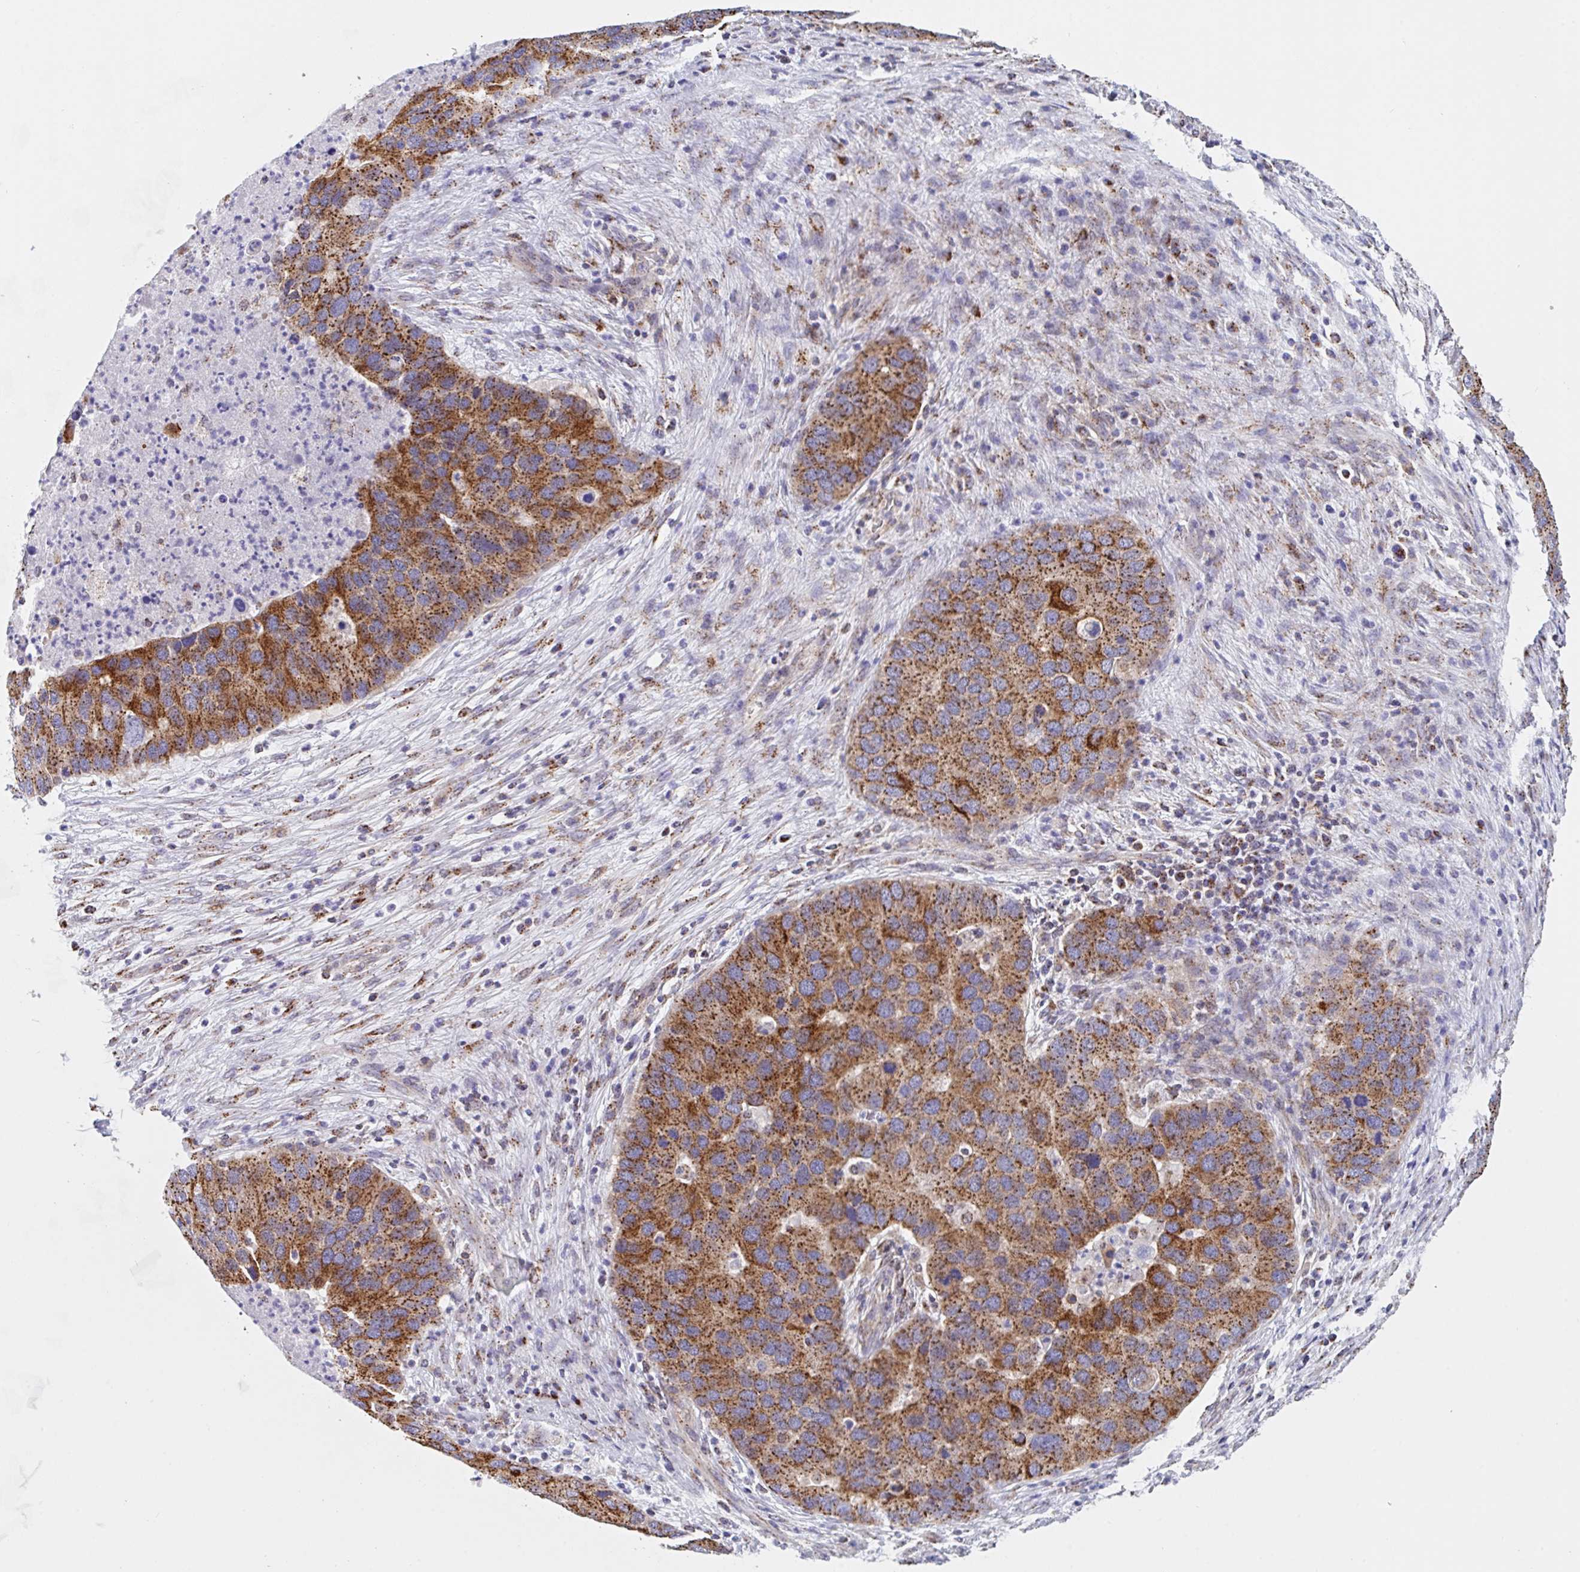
{"staining": {"intensity": "strong", "quantity": ">75%", "location": "cytoplasmic/membranous"}, "tissue": "lung cancer", "cell_type": "Tumor cells", "image_type": "cancer", "snomed": [{"axis": "morphology", "description": "Aneuploidy"}, {"axis": "morphology", "description": "Adenocarcinoma, NOS"}, {"axis": "topography", "description": "Lymph node"}, {"axis": "topography", "description": "Lung"}], "caption": "Strong cytoplasmic/membranous positivity is seen in approximately >75% of tumor cells in lung cancer (adenocarcinoma).", "gene": "PROSER3", "patient": {"sex": "female", "age": 74}}